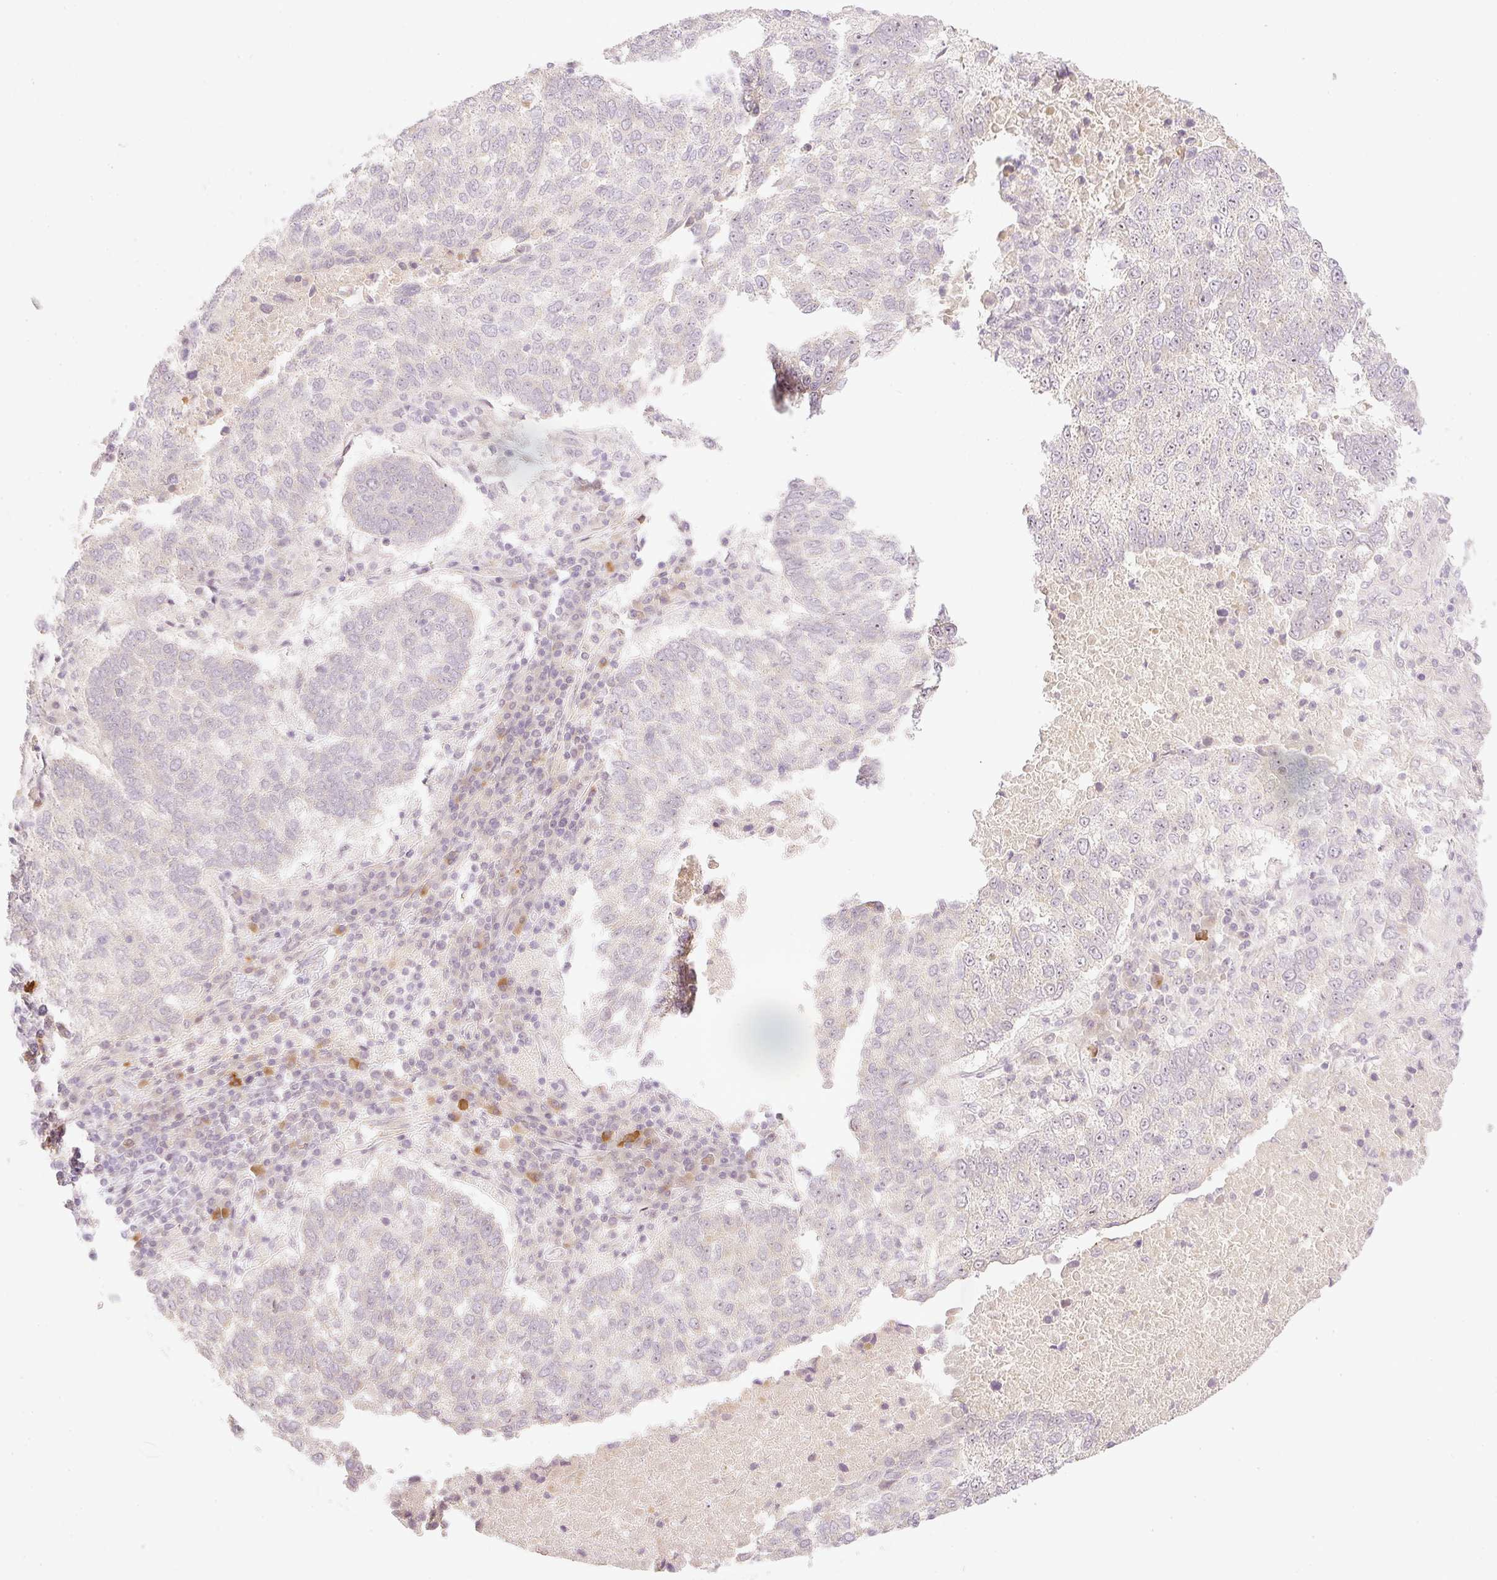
{"staining": {"intensity": "weak", "quantity": "25%-75%", "location": "nuclear"}, "tissue": "lung cancer", "cell_type": "Tumor cells", "image_type": "cancer", "snomed": [{"axis": "morphology", "description": "Squamous cell carcinoma, NOS"}, {"axis": "topography", "description": "Lung"}], "caption": "High-magnification brightfield microscopy of lung cancer stained with DAB (brown) and counterstained with hematoxylin (blue). tumor cells exhibit weak nuclear positivity is appreciated in approximately25%-75% of cells.", "gene": "AAR2", "patient": {"sex": "male", "age": 73}}